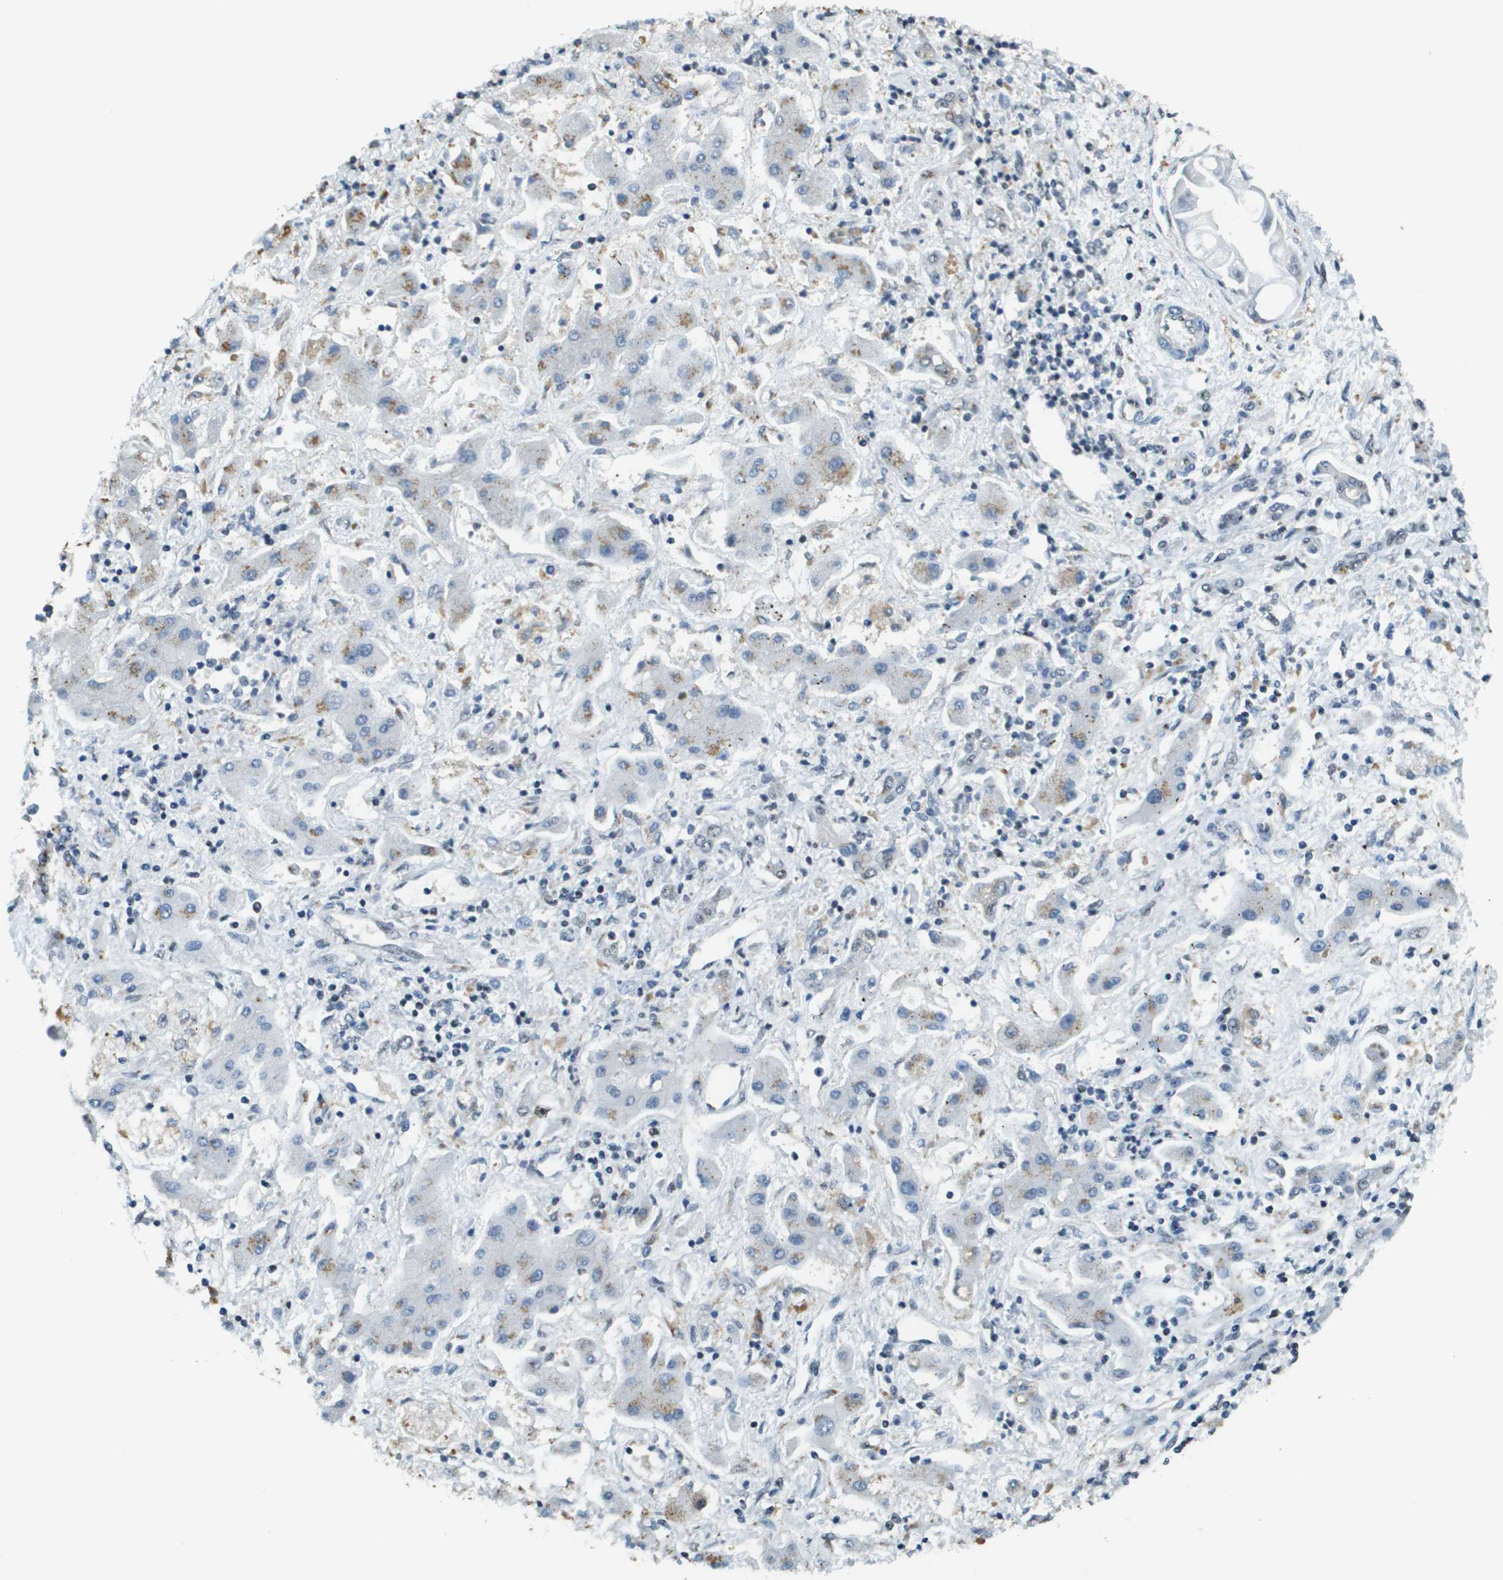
{"staining": {"intensity": "weak", "quantity": "<25%", "location": "cytoplasmic/membranous"}, "tissue": "liver cancer", "cell_type": "Tumor cells", "image_type": "cancer", "snomed": [{"axis": "morphology", "description": "Cholangiocarcinoma"}, {"axis": "topography", "description": "Liver"}], "caption": "IHC image of liver cholangiocarcinoma stained for a protein (brown), which displays no positivity in tumor cells. (DAB IHC visualized using brightfield microscopy, high magnification).", "gene": "SP100", "patient": {"sex": "male", "age": 50}}